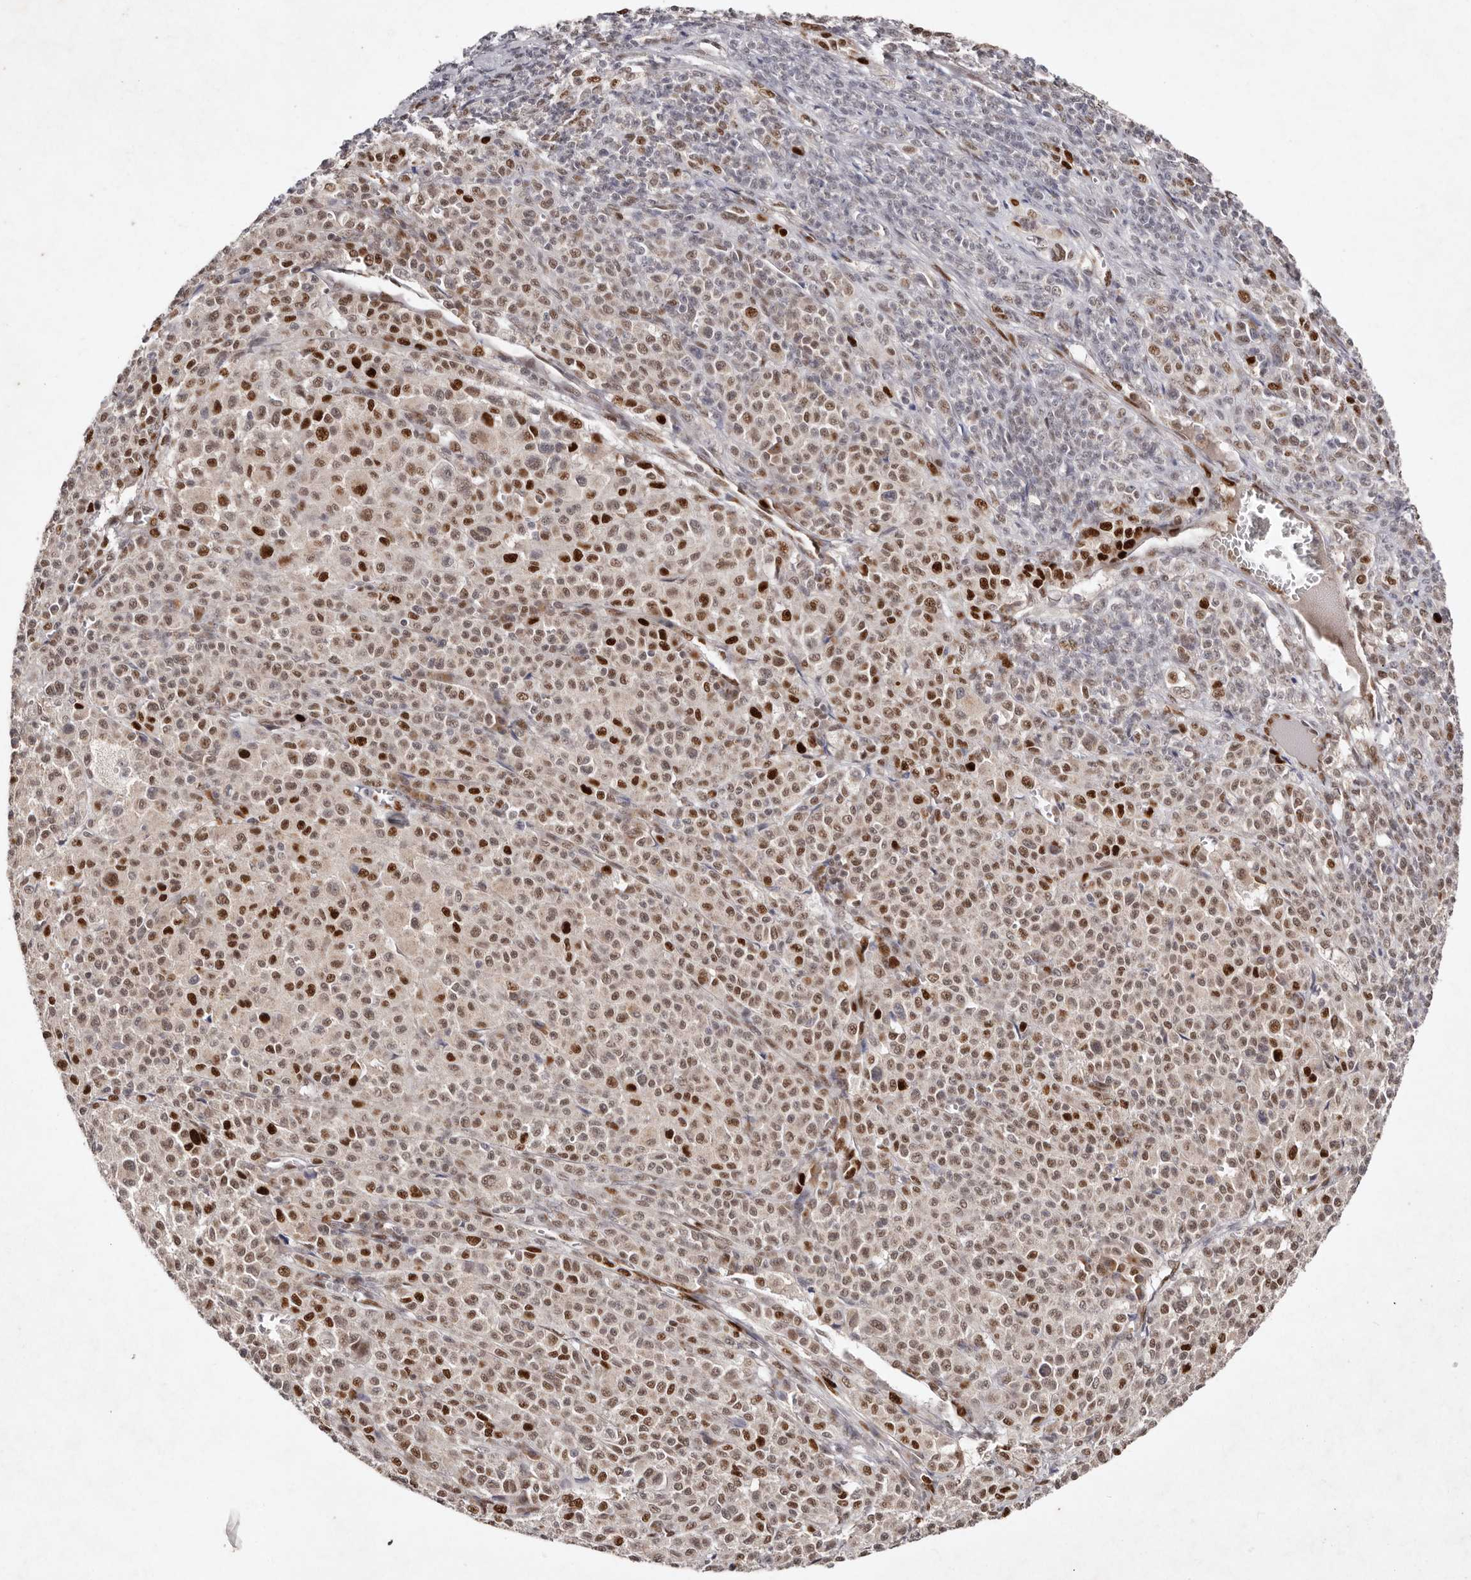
{"staining": {"intensity": "strong", "quantity": "25%-75%", "location": "nuclear"}, "tissue": "melanoma", "cell_type": "Tumor cells", "image_type": "cancer", "snomed": [{"axis": "morphology", "description": "Malignant melanoma, Metastatic site"}, {"axis": "topography", "description": "Skin"}], "caption": "Protein expression analysis of melanoma exhibits strong nuclear expression in about 25%-75% of tumor cells. Using DAB (brown) and hematoxylin (blue) stains, captured at high magnification using brightfield microscopy.", "gene": "KLF7", "patient": {"sex": "female", "age": 74}}